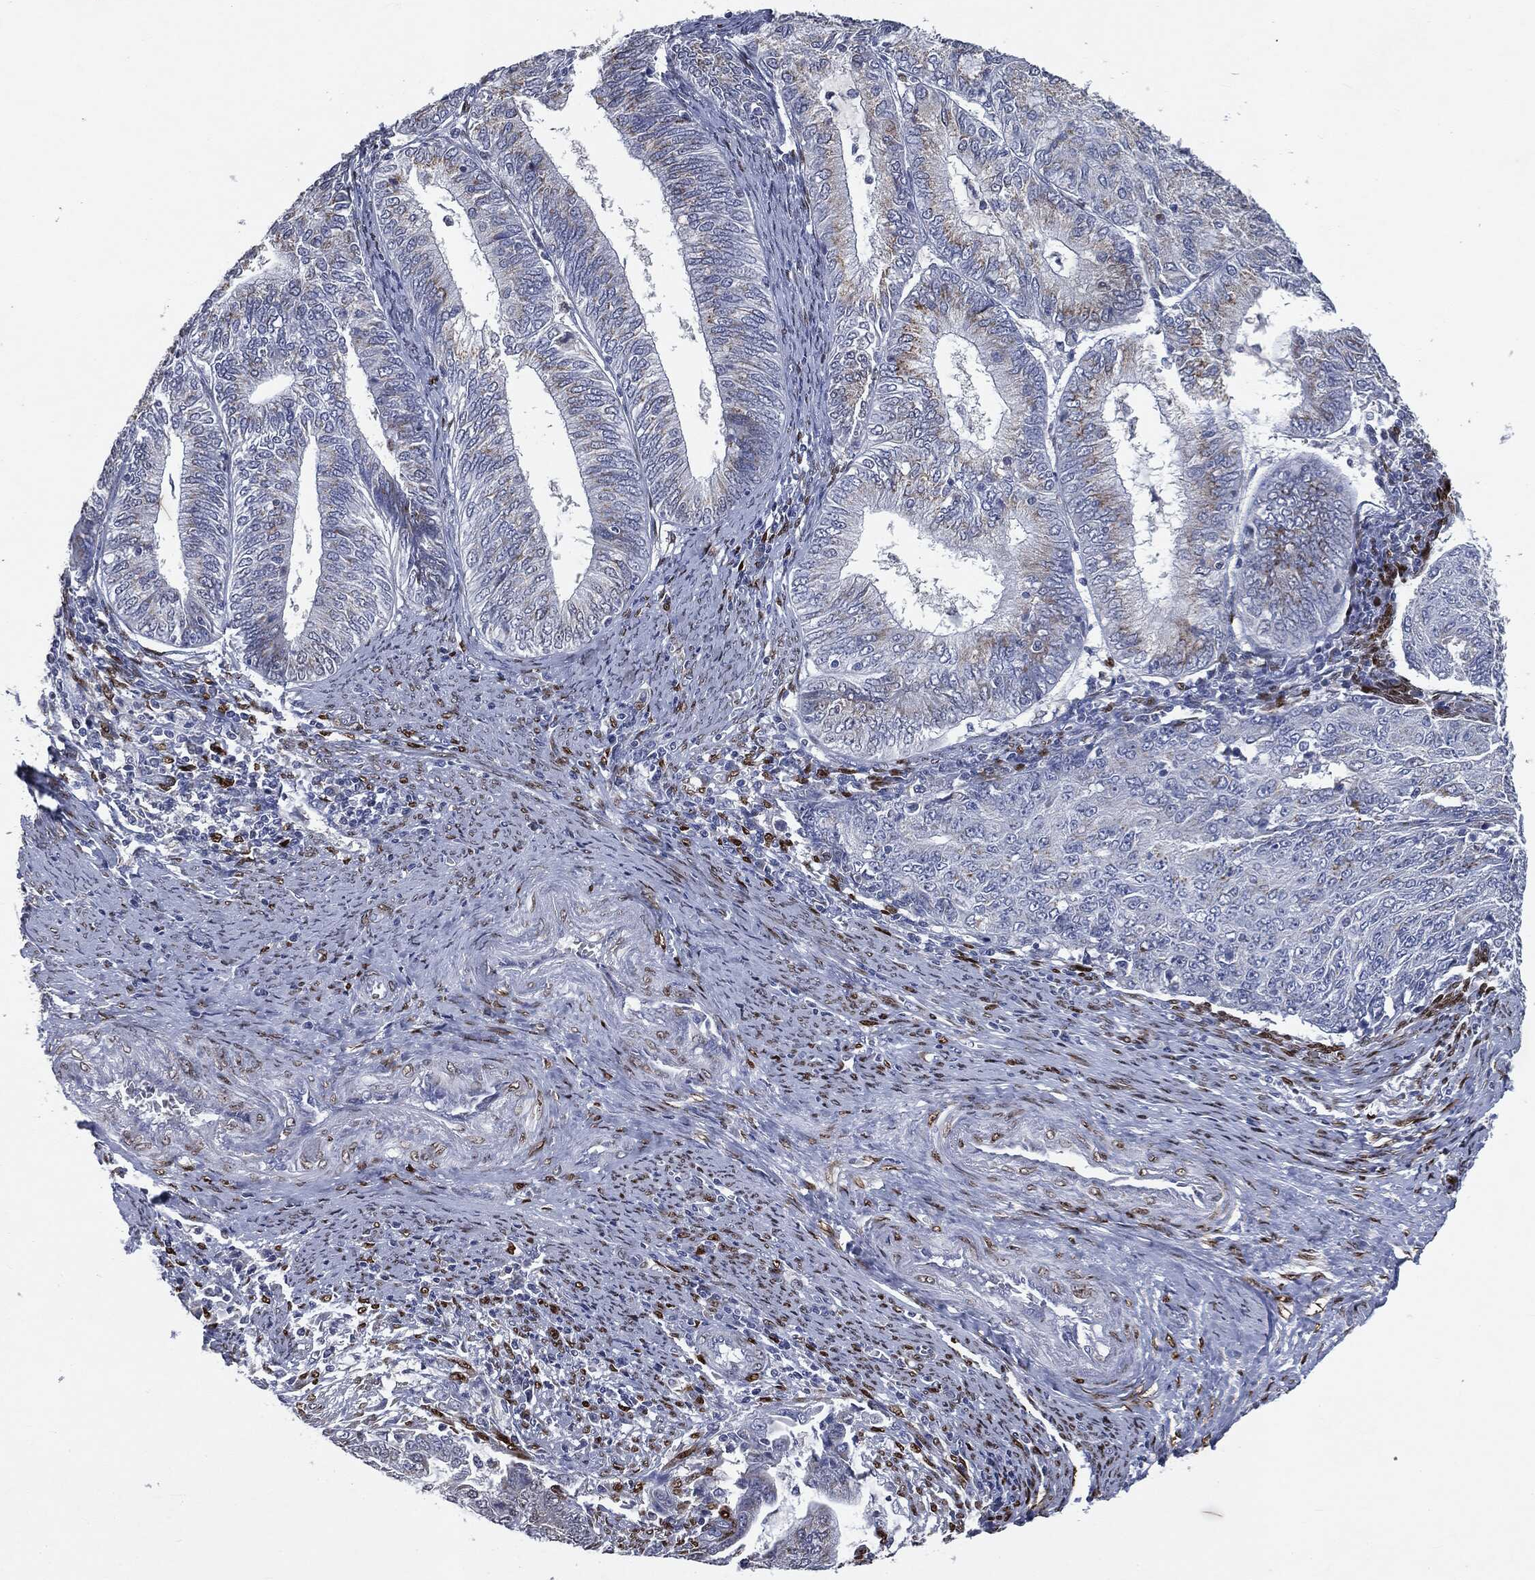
{"staining": {"intensity": "moderate", "quantity": "<25%", "location": "cytoplasmic/membranous"}, "tissue": "endometrial cancer", "cell_type": "Tumor cells", "image_type": "cancer", "snomed": [{"axis": "morphology", "description": "Adenocarcinoma, NOS"}, {"axis": "topography", "description": "Endometrium"}], "caption": "This micrograph shows endometrial adenocarcinoma stained with immunohistochemistry to label a protein in brown. The cytoplasmic/membranous of tumor cells show moderate positivity for the protein. Nuclei are counter-stained blue.", "gene": "CASD1", "patient": {"sex": "female", "age": 82}}